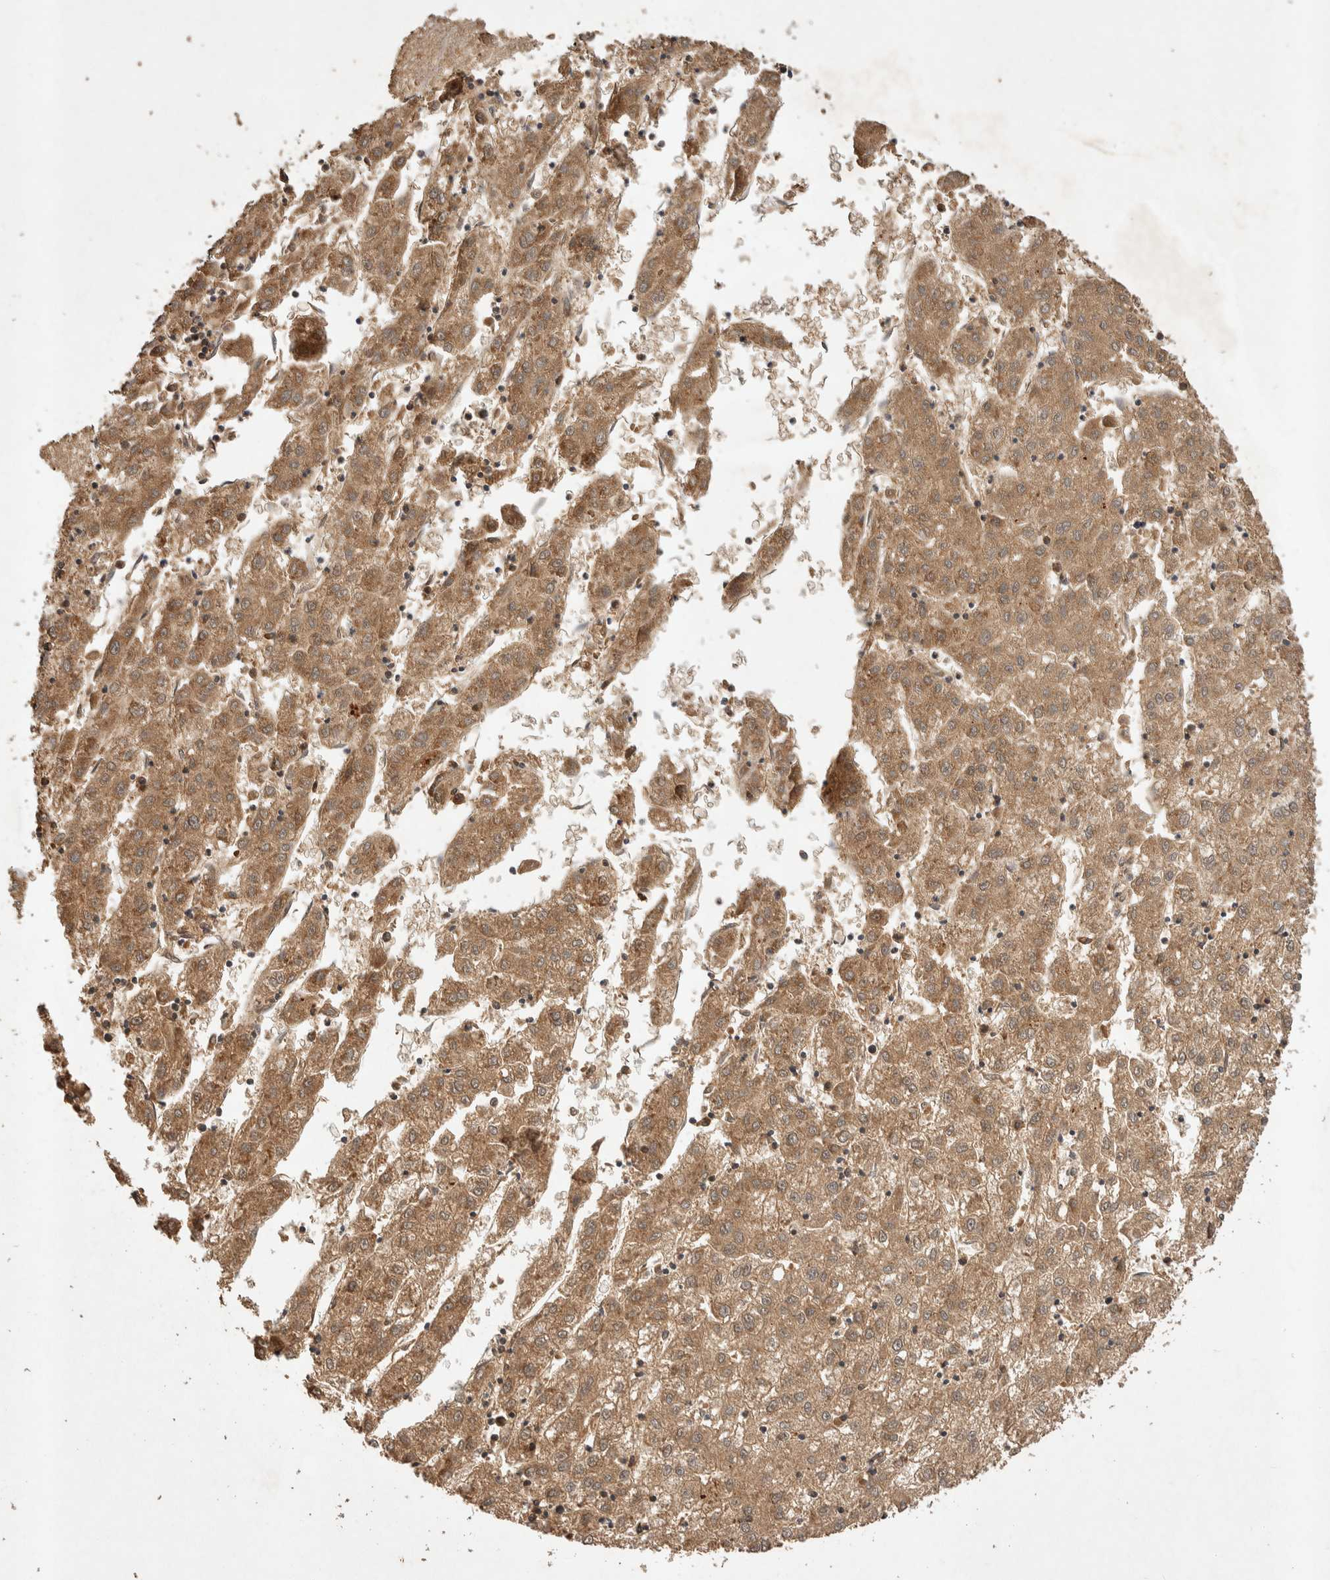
{"staining": {"intensity": "moderate", "quantity": ">75%", "location": "cytoplasmic/membranous"}, "tissue": "liver cancer", "cell_type": "Tumor cells", "image_type": "cancer", "snomed": [{"axis": "morphology", "description": "Carcinoma, Hepatocellular, NOS"}, {"axis": "topography", "description": "Liver"}], "caption": "The micrograph shows immunohistochemical staining of liver hepatocellular carcinoma. There is moderate cytoplasmic/membranous positivity is appreciated in approximately >75% of tumor cells.", "gene": "NSMAF", "patient": {"sex": "male", "age": 72}}